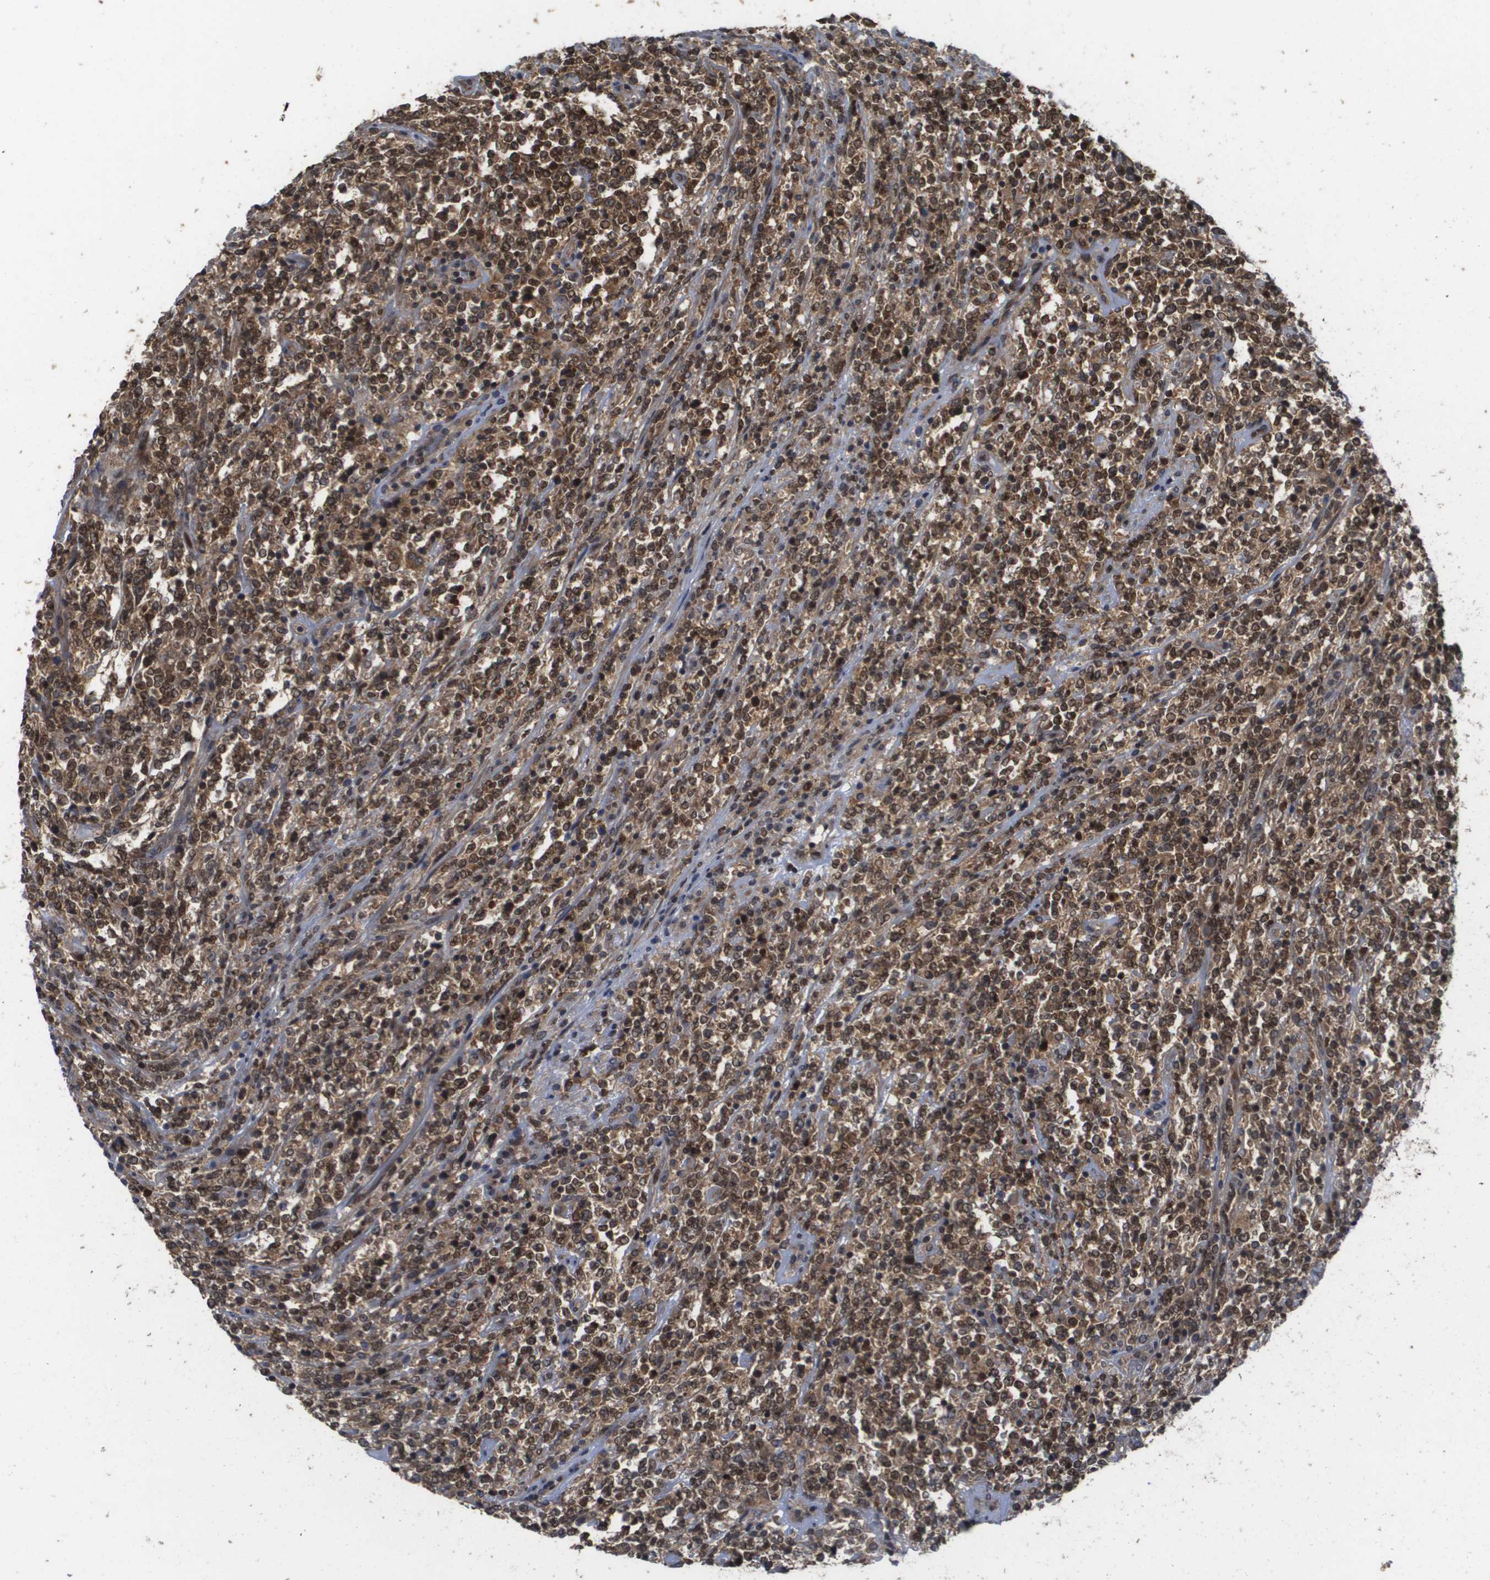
{"staining": {"intensity": "moderate", "quantity": ">75%", "location": "cytoplasmic/membranous,nuclear"}, "tissue": "lymphoma", "cell_type": "Tumor cells", "image_type": "cancer", "snomed": [{"axis": "morphology", "description": "Malignant lymphoma, non-Hodgkin's type, High grade"}, {"axis": "topography", "description": "Soft tissue"}], "caption": "Immunohistochemical staining of human malignant lymphoma, non-Hodgkin's type (high-grade) reveals medium levels of moderate cytoplasmic/membranous and nuclear expression in about >75% of tumor cells. The staining is performed using DAB brown chromogen to label protein expression. The nuclei are counter-stained blue using hematoxylin.", "gene": "RBM38", "patient": {"sex": "male", "age": 18}}